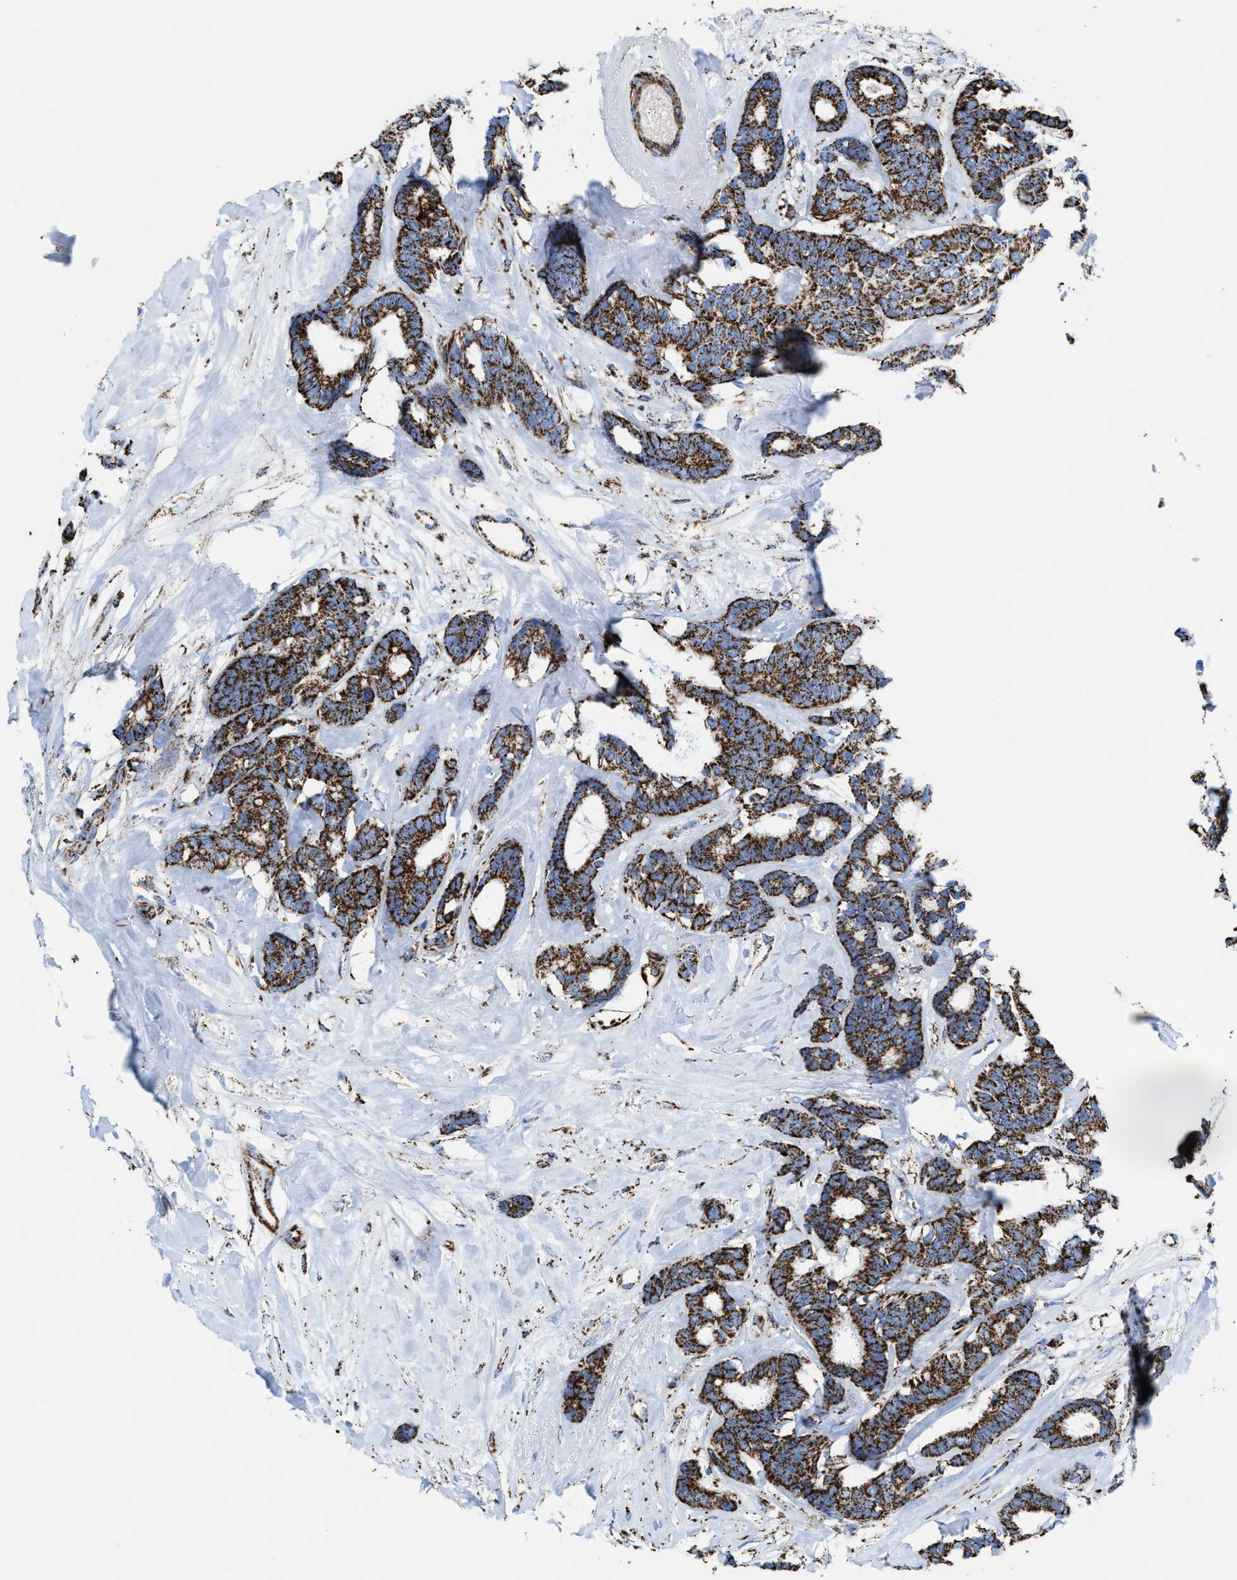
{"staining": {"intensity": "strong", "quantity": ">75%", "location": "cytoplasmic/membranous"}, "tissue": "breast cancer", "cell_type": "Tumor cells", "image_type": "cancer", "snomed": [{"axis": "morphology", "description": "Duct carcinoma"}, {"axis": "topography", "description": "Breast"}], "caption": "Approximately >75% of tumor cells in intraductal carcinoma (breast) display strong cytoplasmic/membranous protein positivity as visualized by brown immunohistochemical staining.", "gene": "ECHS1", "patient": {"sex": "female", "age": 87}}